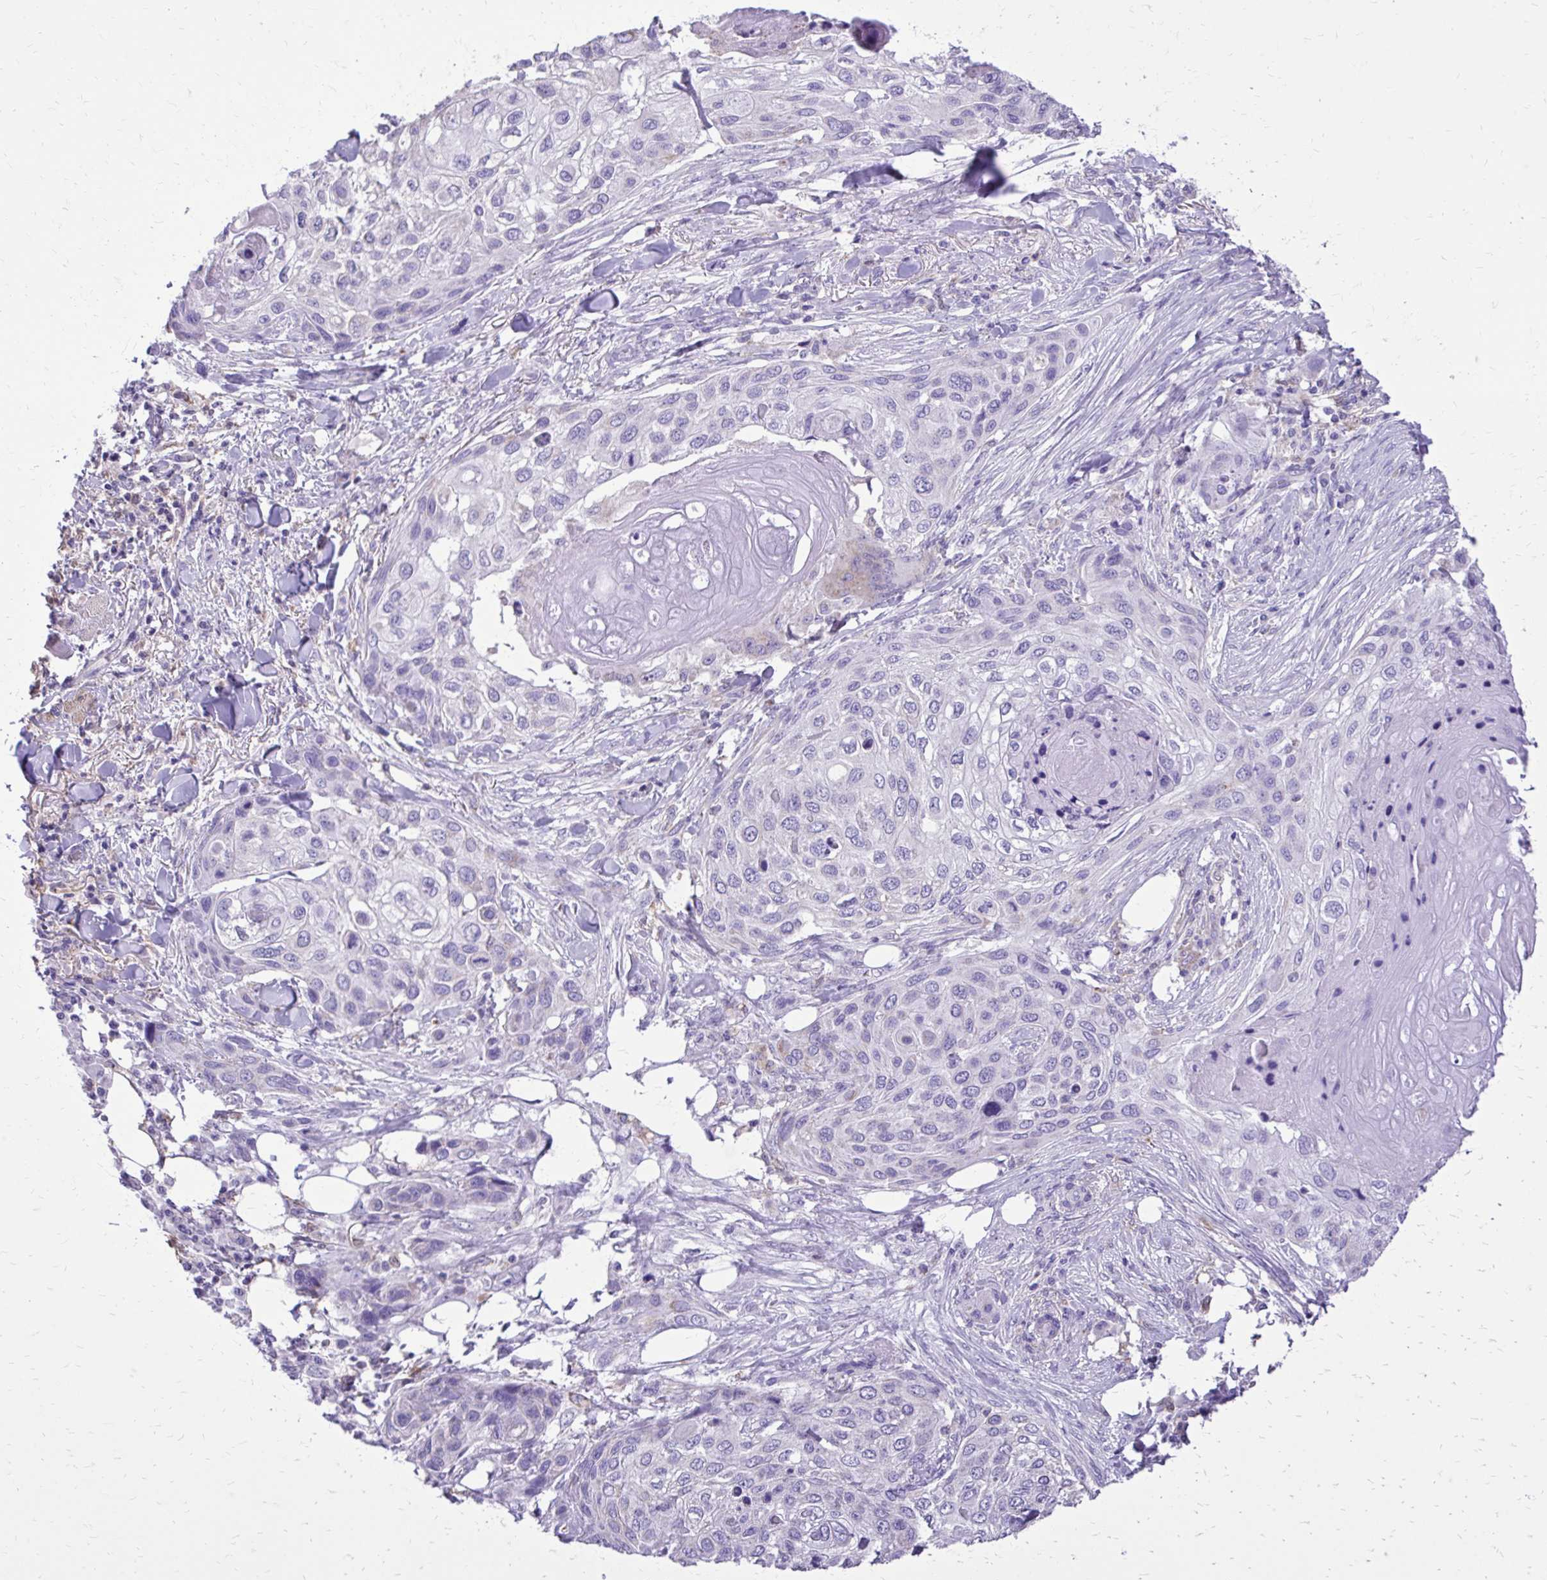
{"staining": {"intensity": "negative", "quantity": "none", "location": "none"}, "tissue": "skin cancer", "cell_type": "Tumor cells", "image_type": "cancer", "snomed": [{"axis": "morphology", "description": "Squamous cell carcinoma, NOS"}, {"axis": "topography", "description": "Skin"}], "caption": "Immunohistochemistry micrograph of neoplastic tissue: human skin cancer stained with DAB (3,3'-diaminobenzidine) reveals no significant protein staining in tumor cells.", "gene": "CAT", "patient": {"sex": "female", "age": 87}}